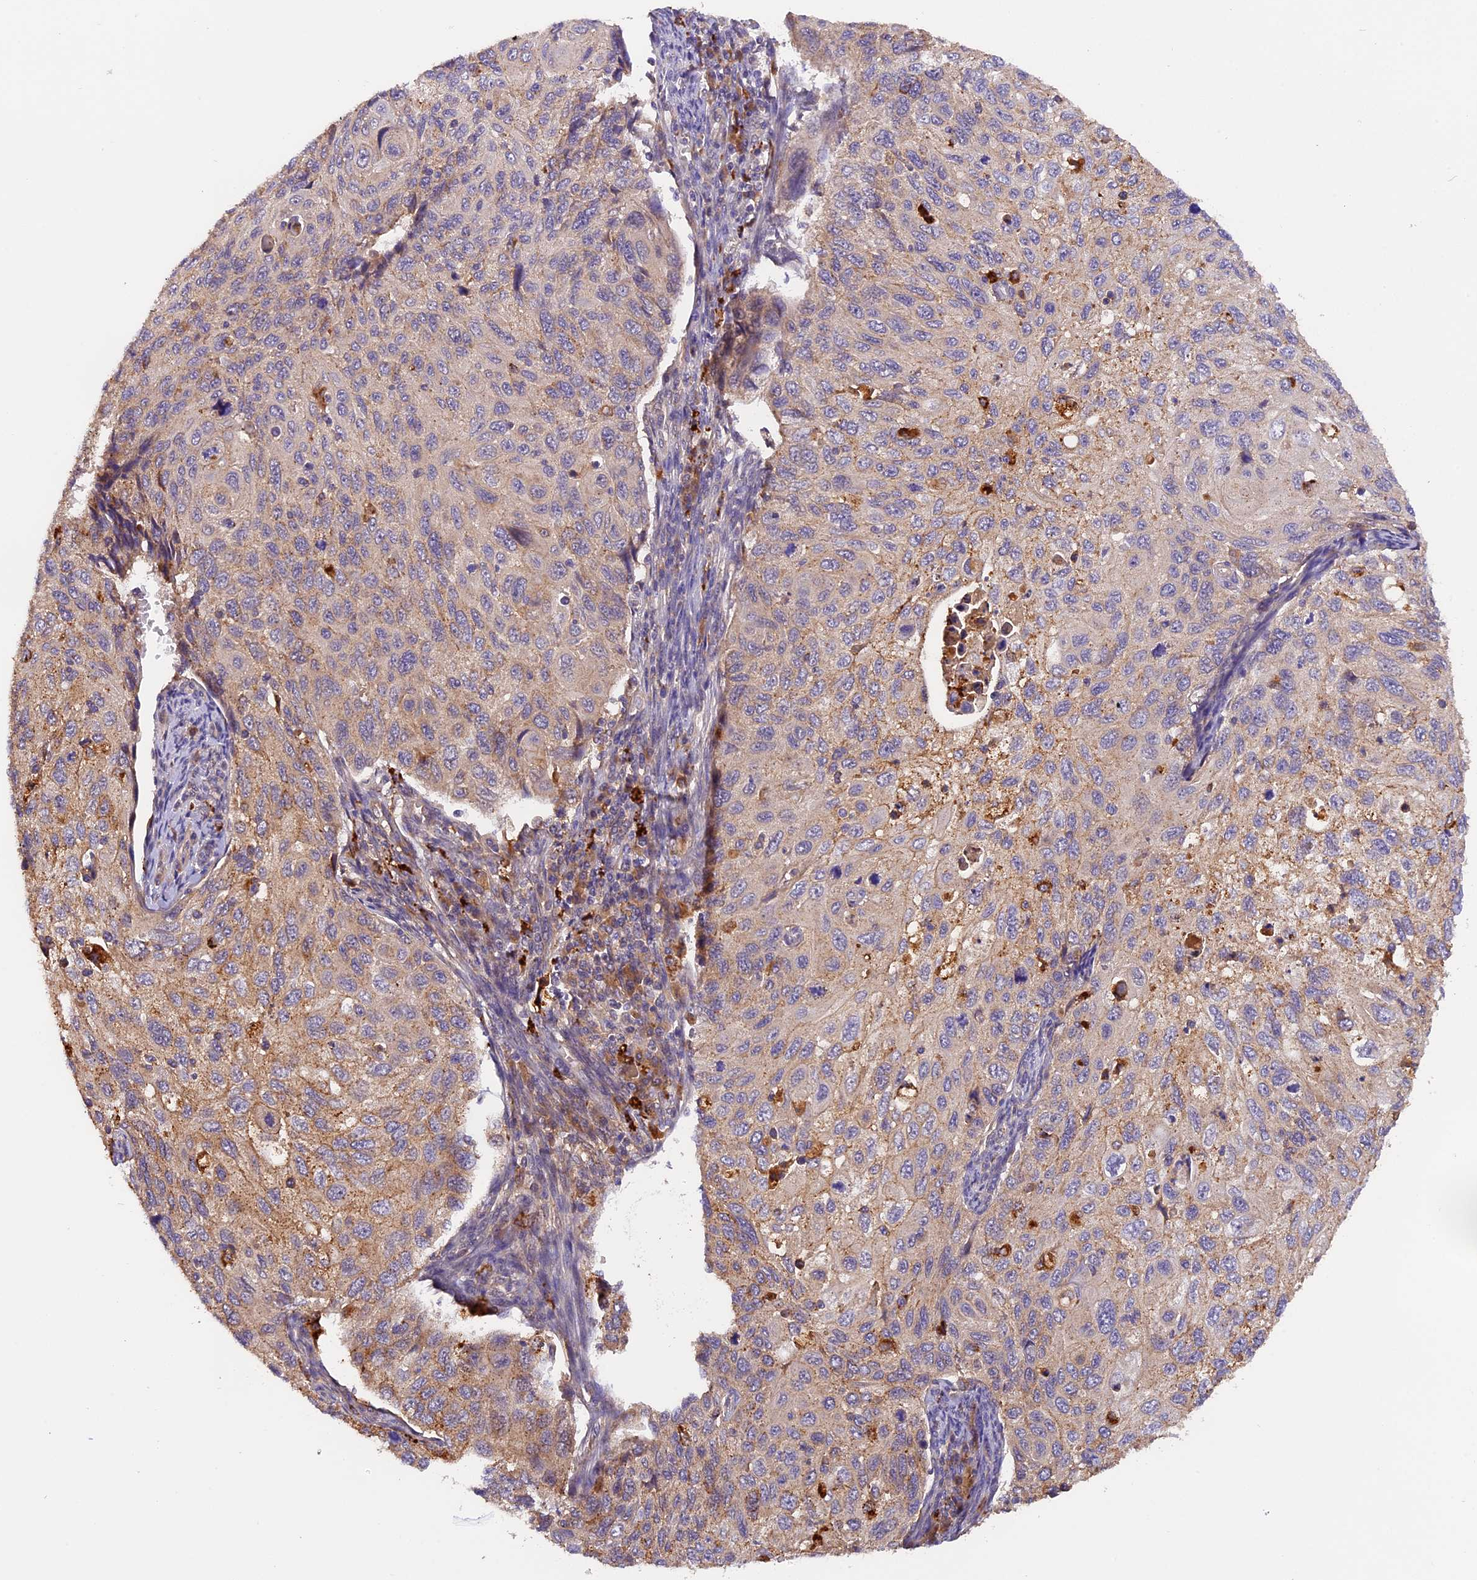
{"staining": {"intensity": "moderate", "quantity": "<25%", "location": "cytoplasmic/membranous"}, "tissue": "cervical cancer", "cell_type": "Tumor cells", "image_type": "cancer", "snomed": [{"axis": "morphology", "description": "Squamous cell carcinoma, NOS"}, {"axis": "topography", "description": "Cervix"}], "caption": "Protein staining of cervical cancer (squamous cell carcinoma) tissue exhibits moderate cytoplasmic/membranous positivity in about <25% of tumor cells.", "gene": "COPE", "patient": {"sex": "female", "age": 70}}